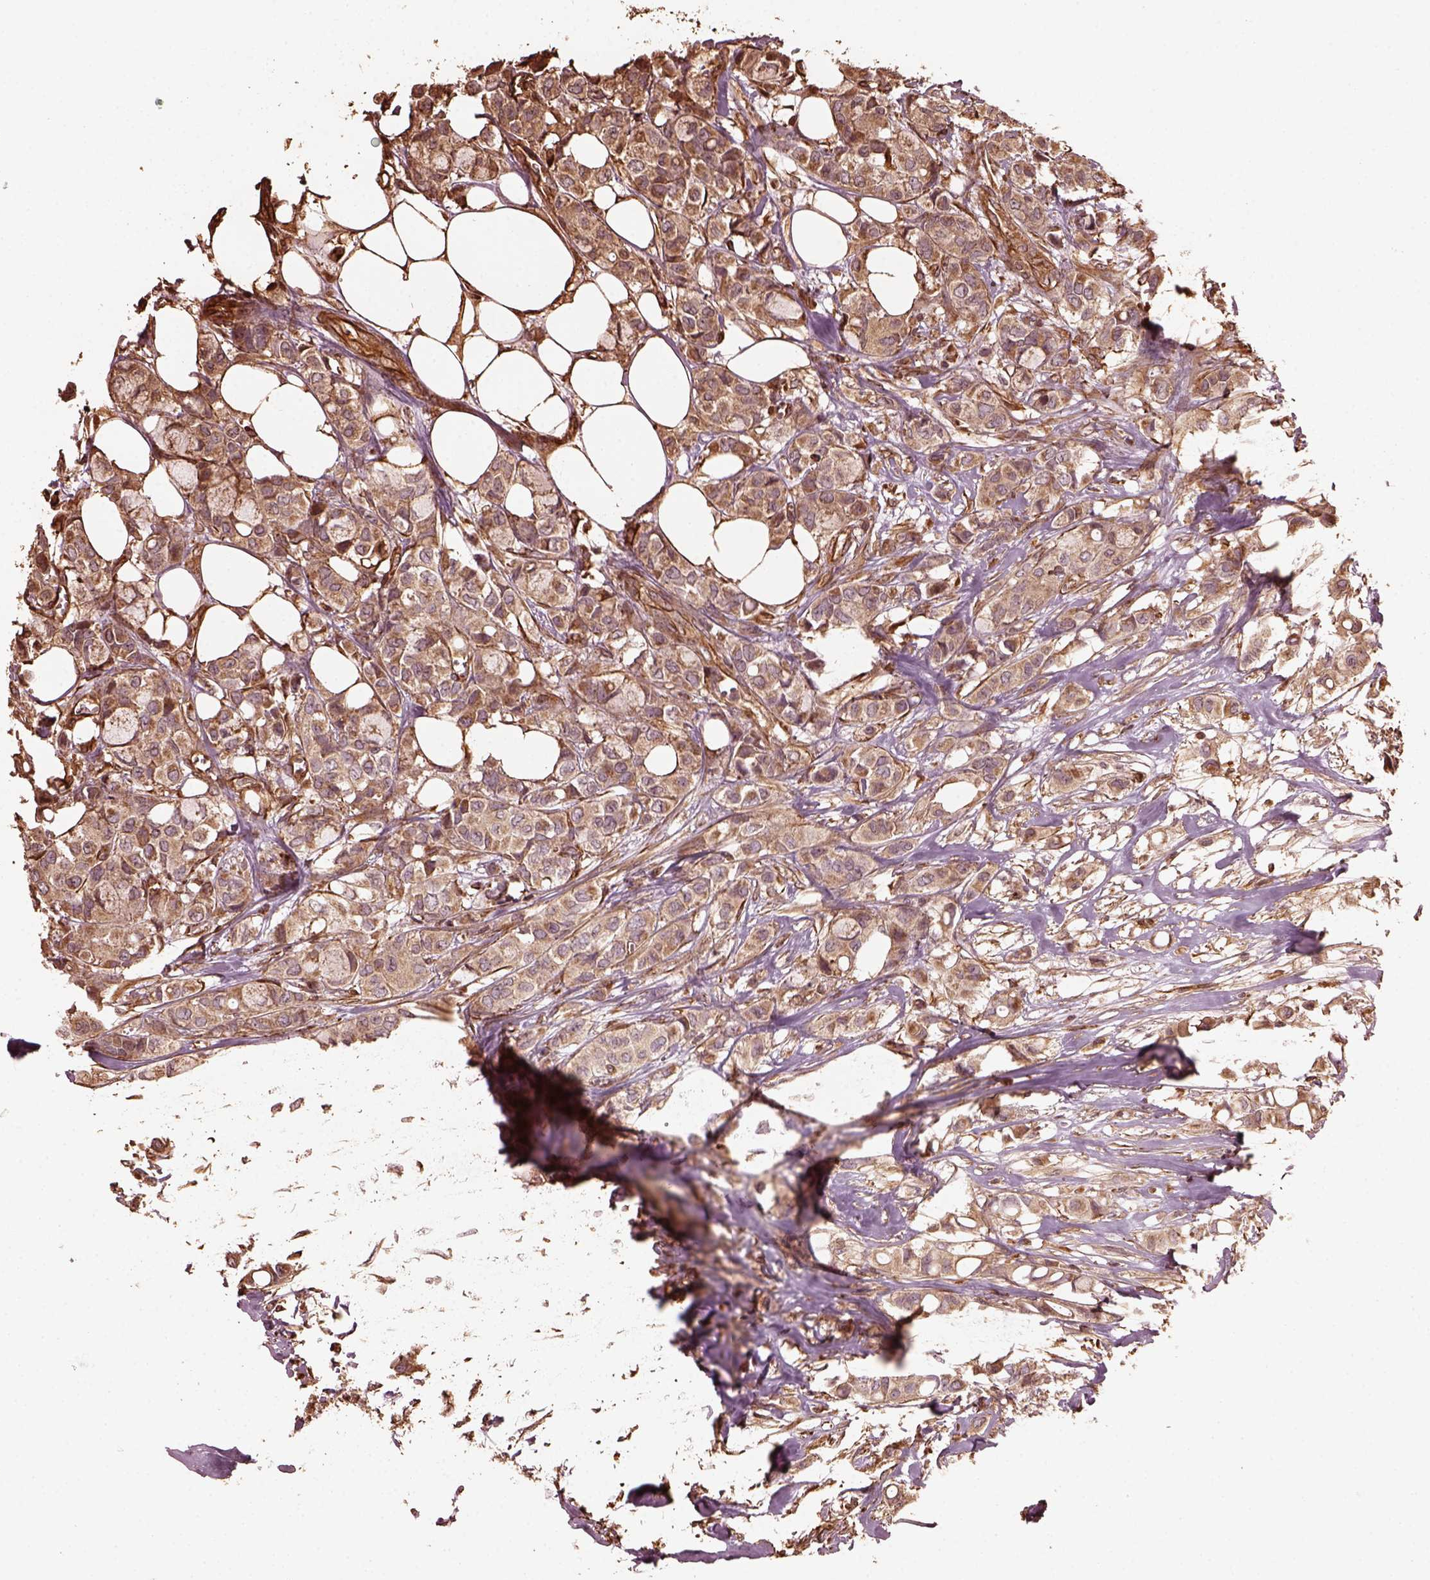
{"staining": {"intensity": "moderate", "quantity": "25%-75%", "location": "cytoplasmic/membranous"}, "tissue": "breast cancer", "cell_type": "Tumor cells", "image_type": "cancer", "snomed": [{"axis": "morphology", "description": "Duct carcinoma"}, {"axis": "topography", "description": "Breast"}], "caption": "Brown immunohistochemical staining in invasive ductal carcinoma (breast) exhibits moderate cytoplasmic/membranous expression in about 25%-75% of tumor cells. (DAB IHC, brown staining for protein, blue staining for nuclei).", "gene": "GTPBP1", "patient": {"sex": "female", "age": 85}}